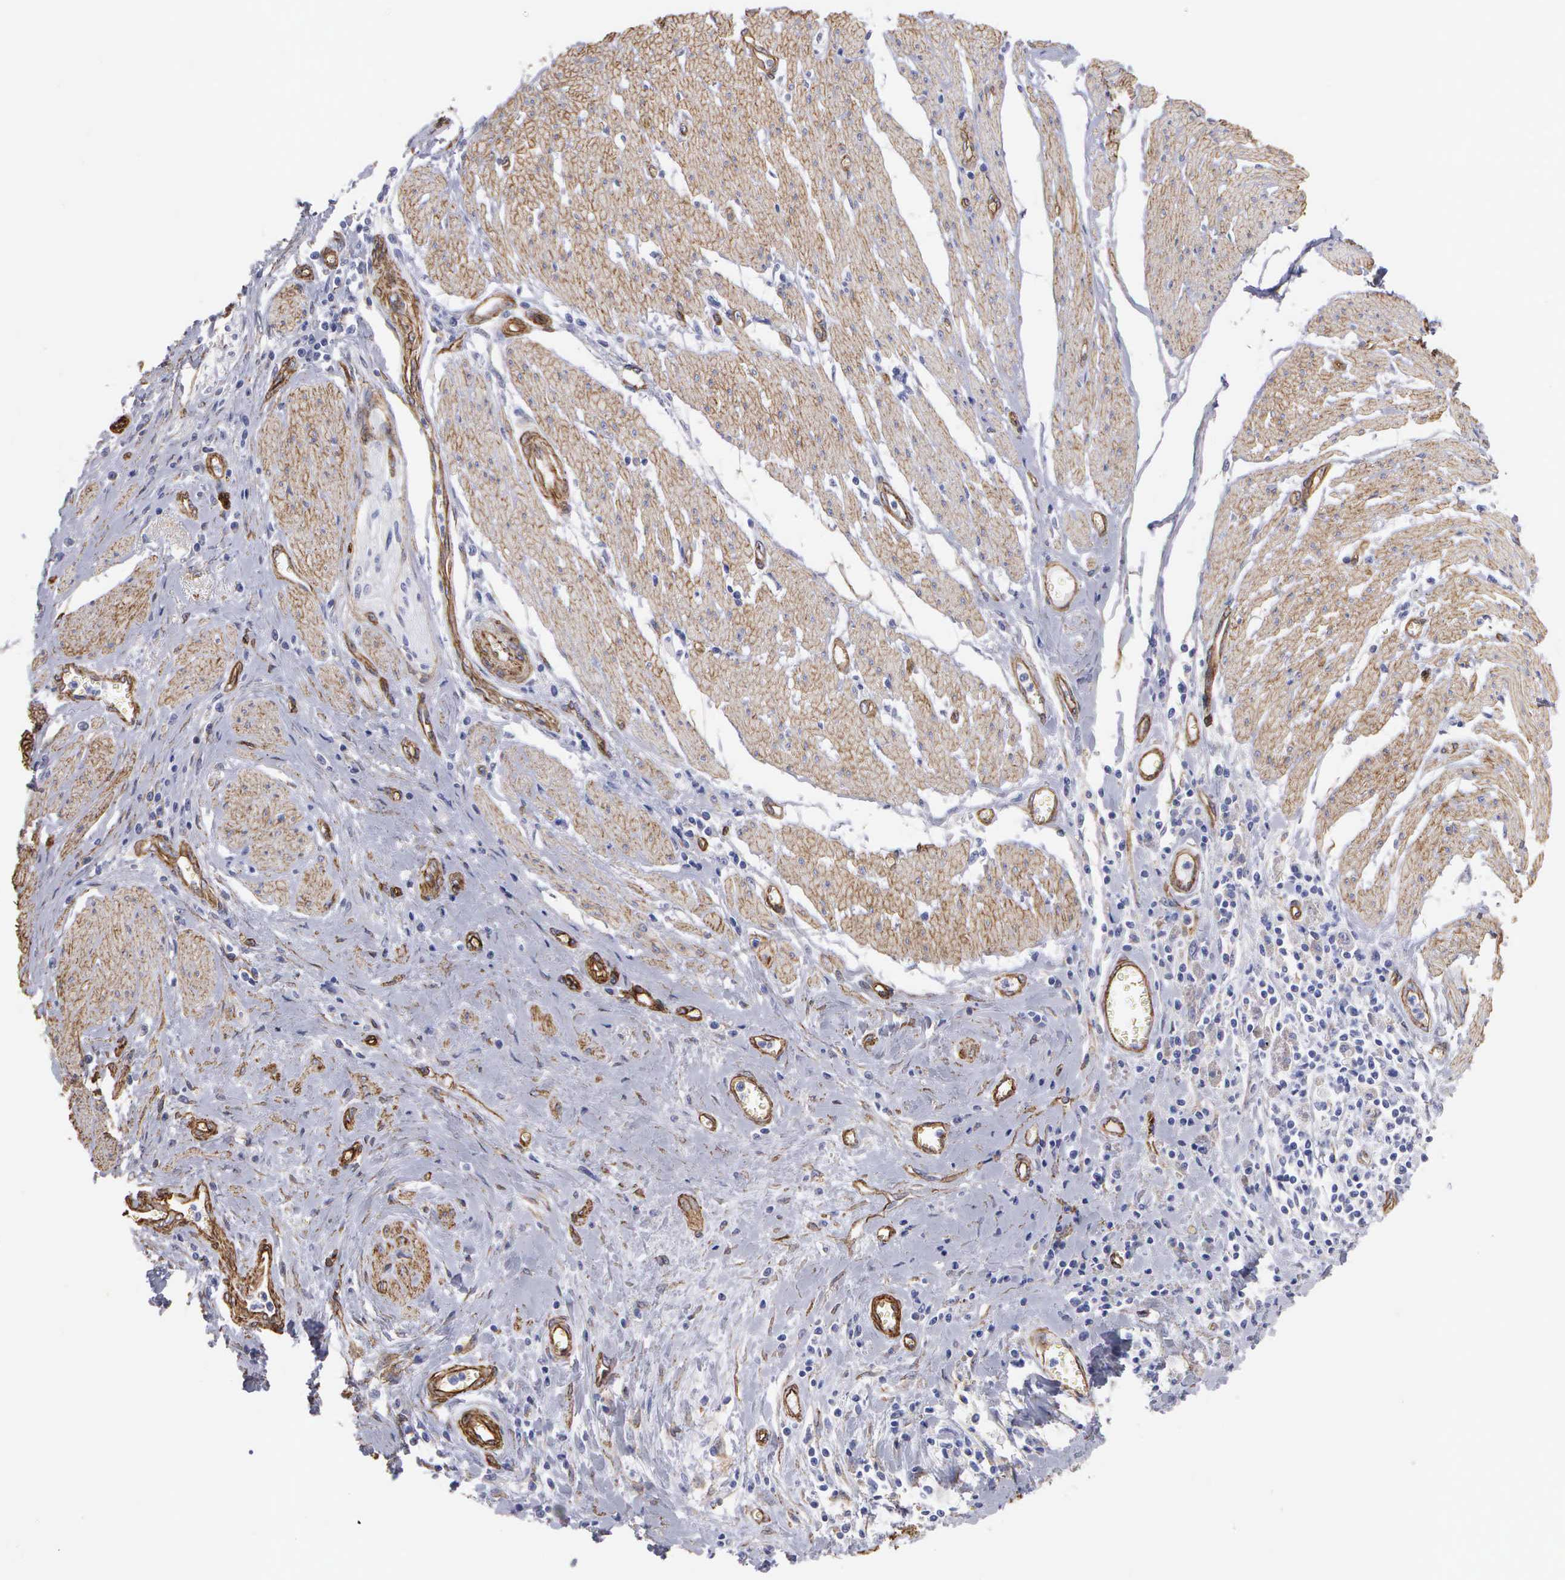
{"staining": {"intensity": "negative", "quantity": "none", "location": "none"}, "tissue": "pancreatic cancer", "cell_type": "Tumor cells", "image_type": "cancer", "snomed": [{"axis": "morphology", "description": "Adenocarcinoma, NOS"}, {"axis": "topography", "description": "Pancreas"}], "caption": "Immunohistochemistry of pancreatic cancer exhibits no expression in tumor cells.", "gene": "MAGEB10", "patient": {"sex": "female", "age": 70}}